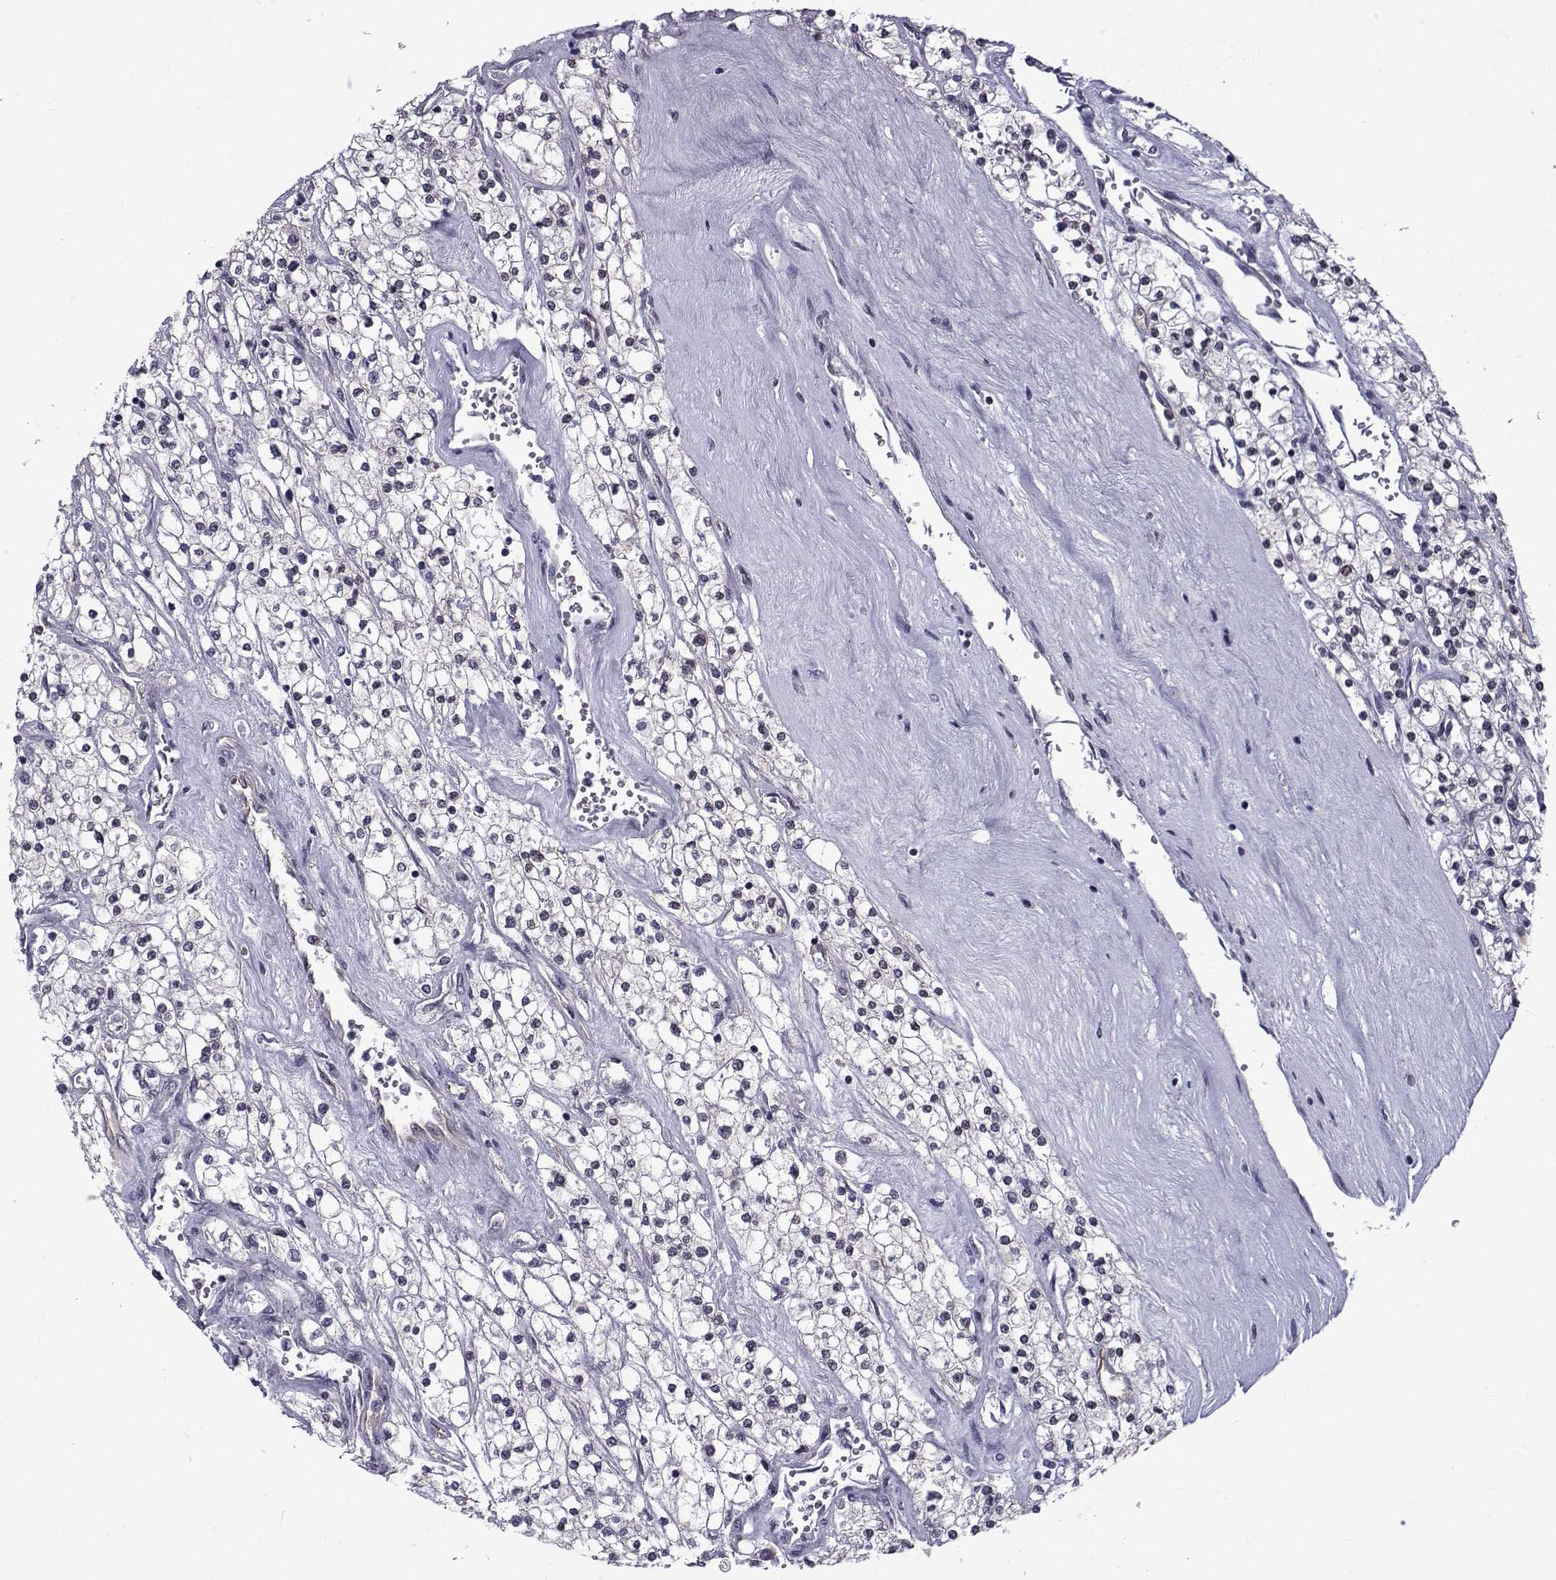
{"staining": {"intensity": "weak", "quantity": "<25%", "location": "nuclear"}, "tissue": "renal cancer", "cell_type": "Tumor cells", "image_type": "cancer", "snomed": [{"axis": "morphology", "description": "Adenocarcinoma, NOS"}, {"axis": "topography", "description": "Kidney"}], "caption": "The micrograph shows no staining of tumor cells in adenocarcinoma (renal).", "gene": "RBM24", "patient": {"sex": "male", "age": 80}}